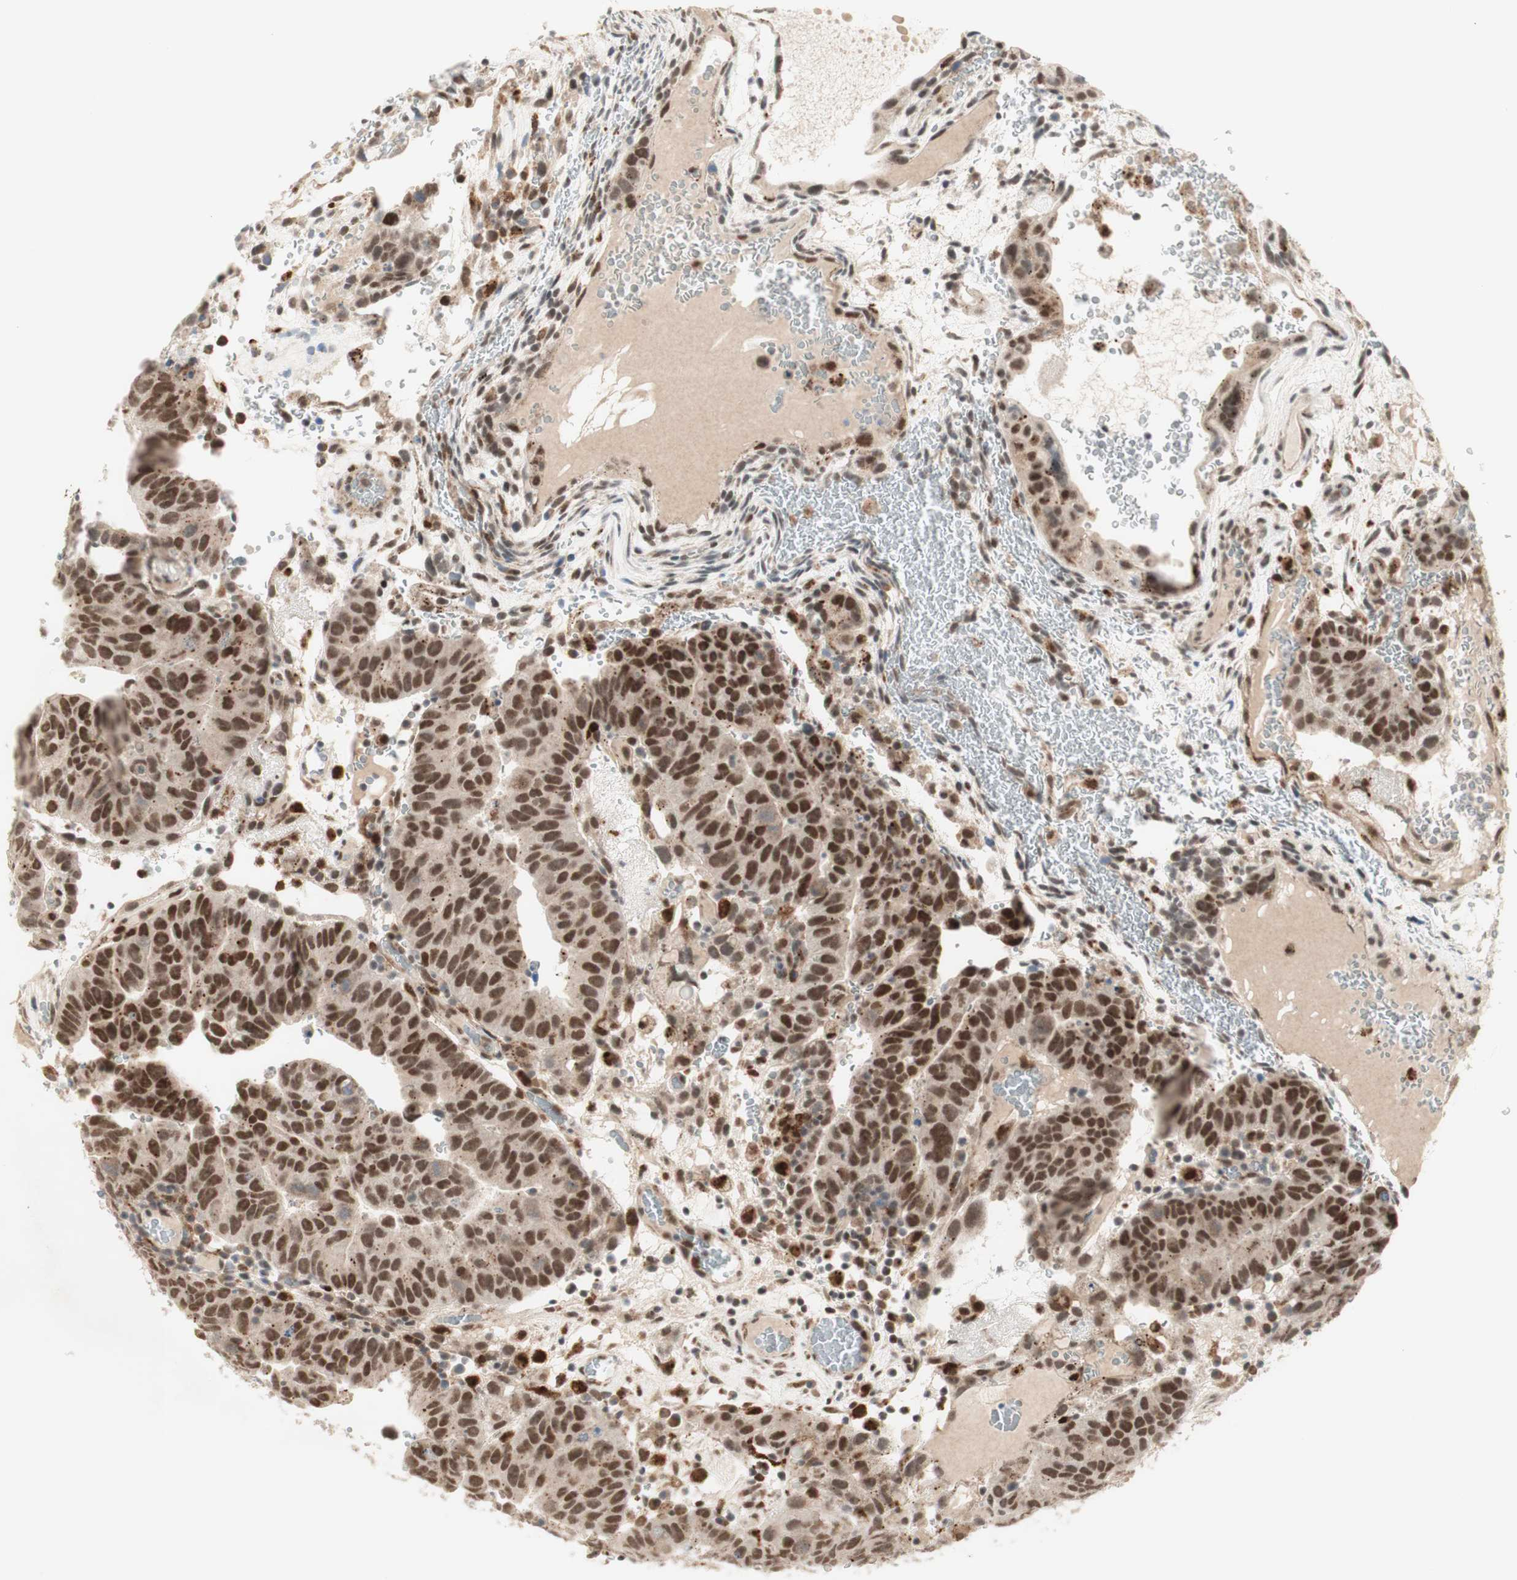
{"staining": {"intensity": "moderate", "quantity": ">75%", "location": "cytoplasmic/membranous,nuclear"}, "tissue": "testis cancer", "cell_type": "Tumor cells", "image_type": "cancer", "snomed": [{"axis": "morphology", "description": "Seminoma, NOS"}, {"axis": "morphology", "description": "Carcinoma, Embryonal, NOS"}, {"axis": "topography", "description": "Testis"}], "caption": "An immunohistochemistry micrograph of neoplastic tissue is shown. Protein staining in brown shows moderate cytoplasmic/membranous and nuclear positivity in testis embryonal carcinoma within tumor cells.", "gene": "GAPT", "patient": {"sex": "male", "age": 52}}